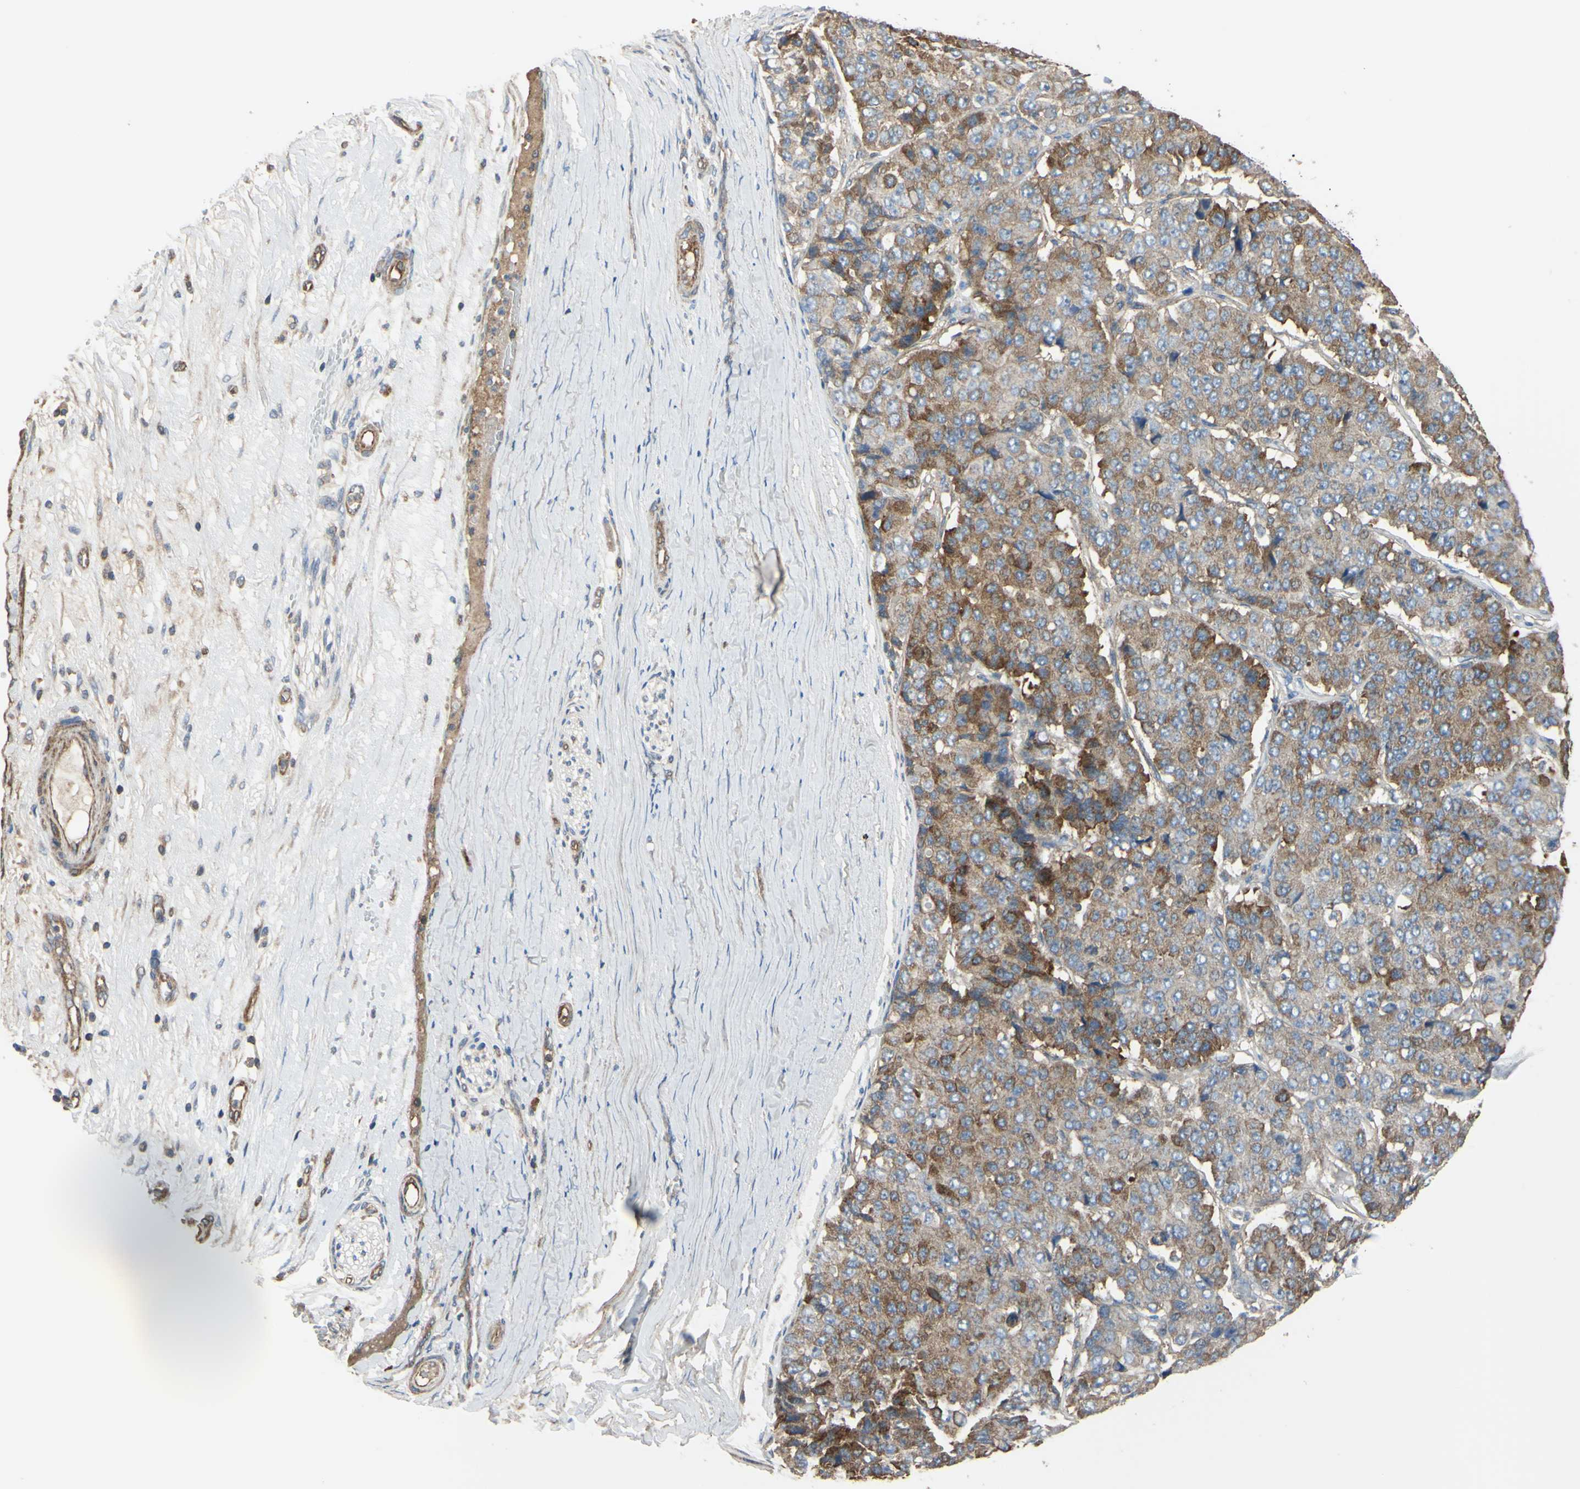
{"staining": {"intensity": "moderate", "quantity": ">75%", "location": "cytoplasmic/membranous"}, "tissue": "pancreatic cancer", "cell_type": "Tumor cells", "image_type": "cancer", "snomed": [{"axis": "morphology", "description": "Adenocarcinoma, NOS"}, {"axis": "topography", "description": "Pancreas"}], "caption": "Adenocarcinoma (pancreatic) tissue displays moderate cytoplasmic/membranous expression in approximately >75% of tumor cells", "gene": "BECN1", "patient": {"sex": "male", "age": 50}}